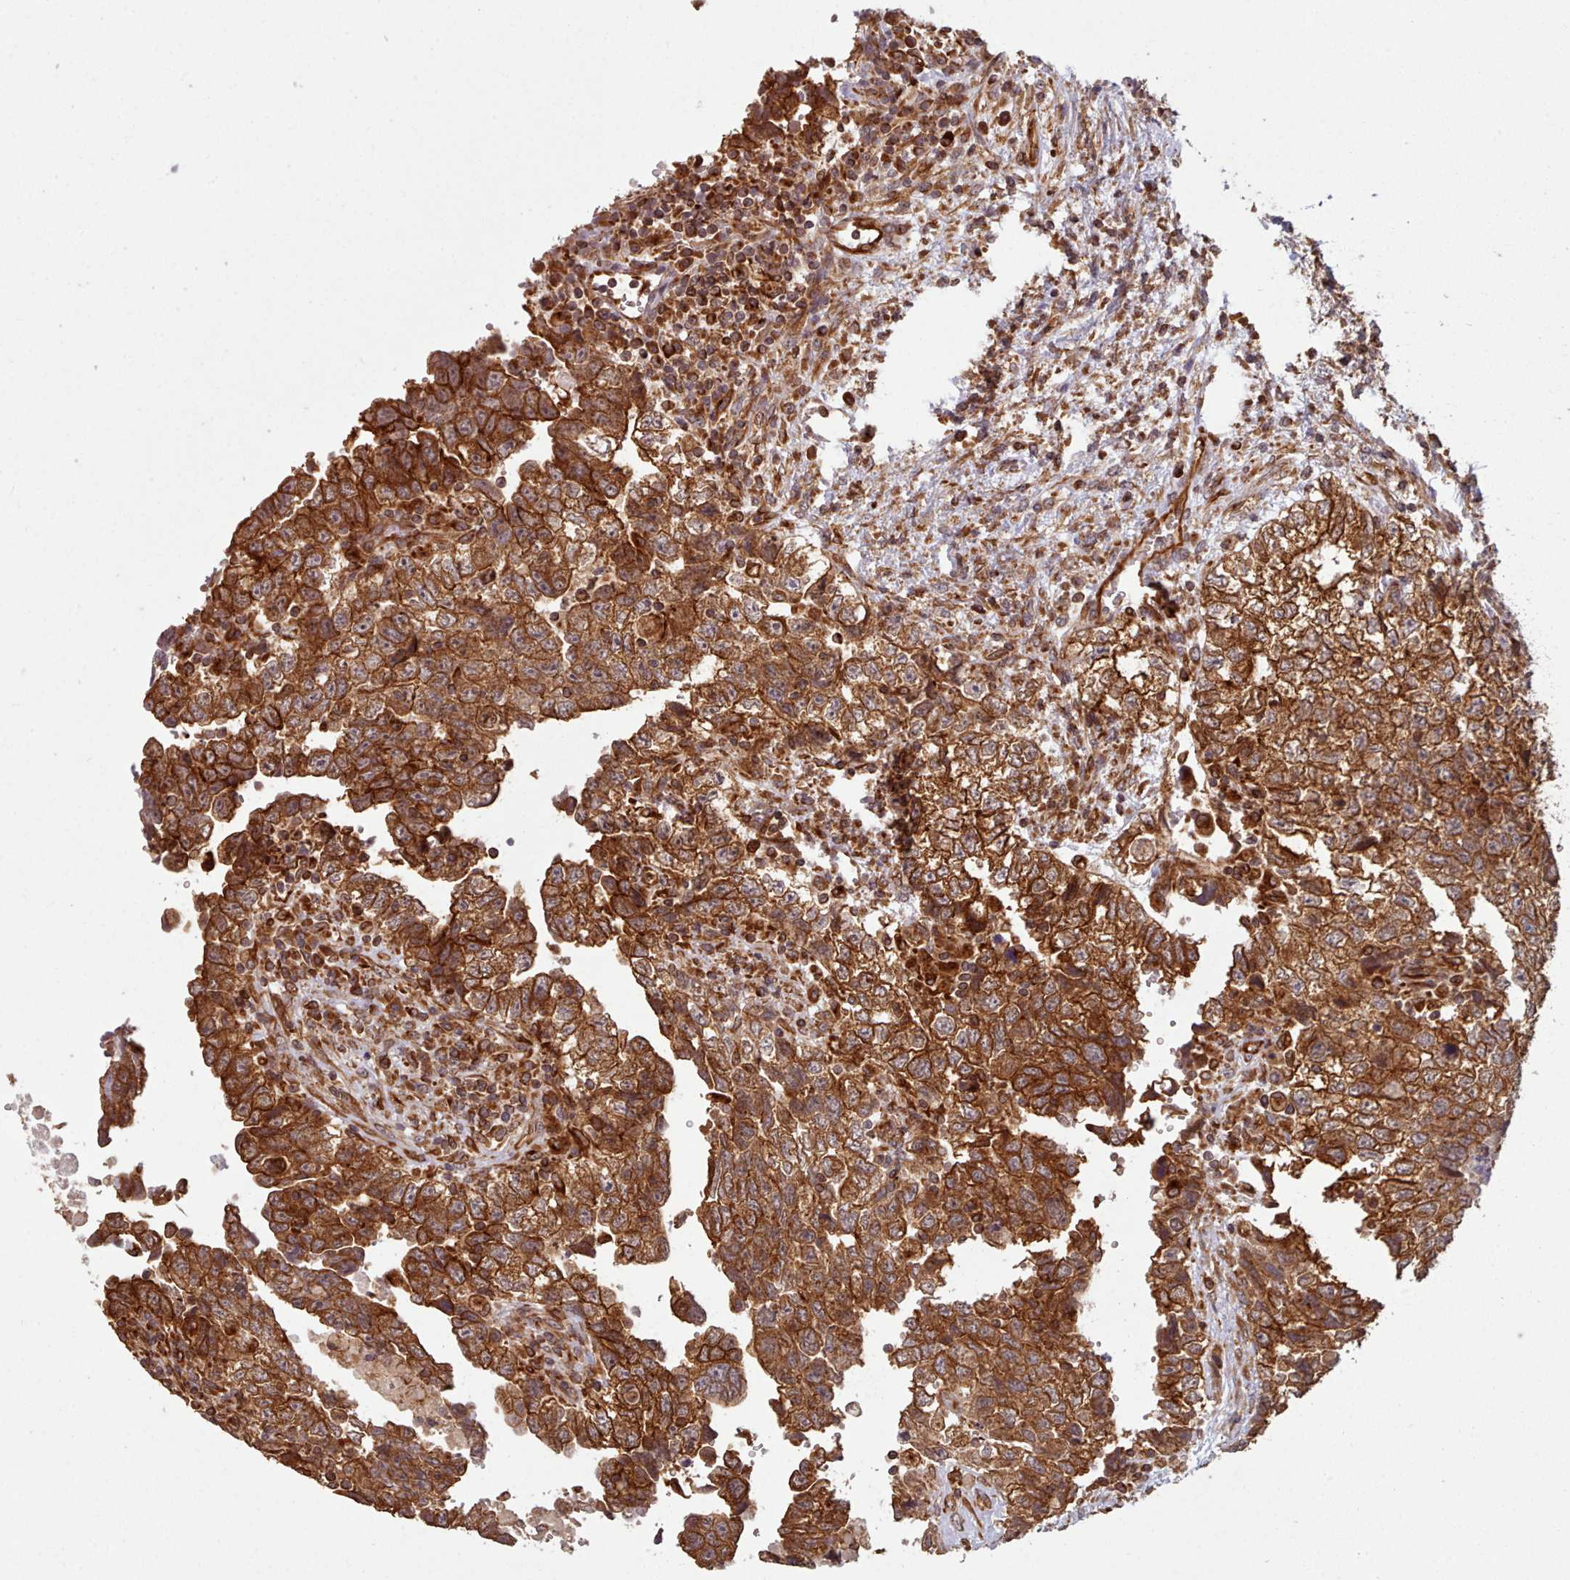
{"staining": {"intensity": "strong", "quantity": ">75%", "location": "cytoplasmic/membranous"}, "tissue": "testis cancer", "cell_type": "Tumor cells", "image_type": "cancer", "snomed": [{"axis": "morphology", "description": "Carcinoma, Embryonal, NOS"}, {"axis": "topography", "description": "Testis"}], "caption": "About >75% of tumor cells in embryonal carcinoma (testis) show strong cytoplasmic/membranous protein positivity as visualized by brown immunohistochemical staining.", "gene": "CRYBG1", "patient": {"sex": "male", "age": 37}}